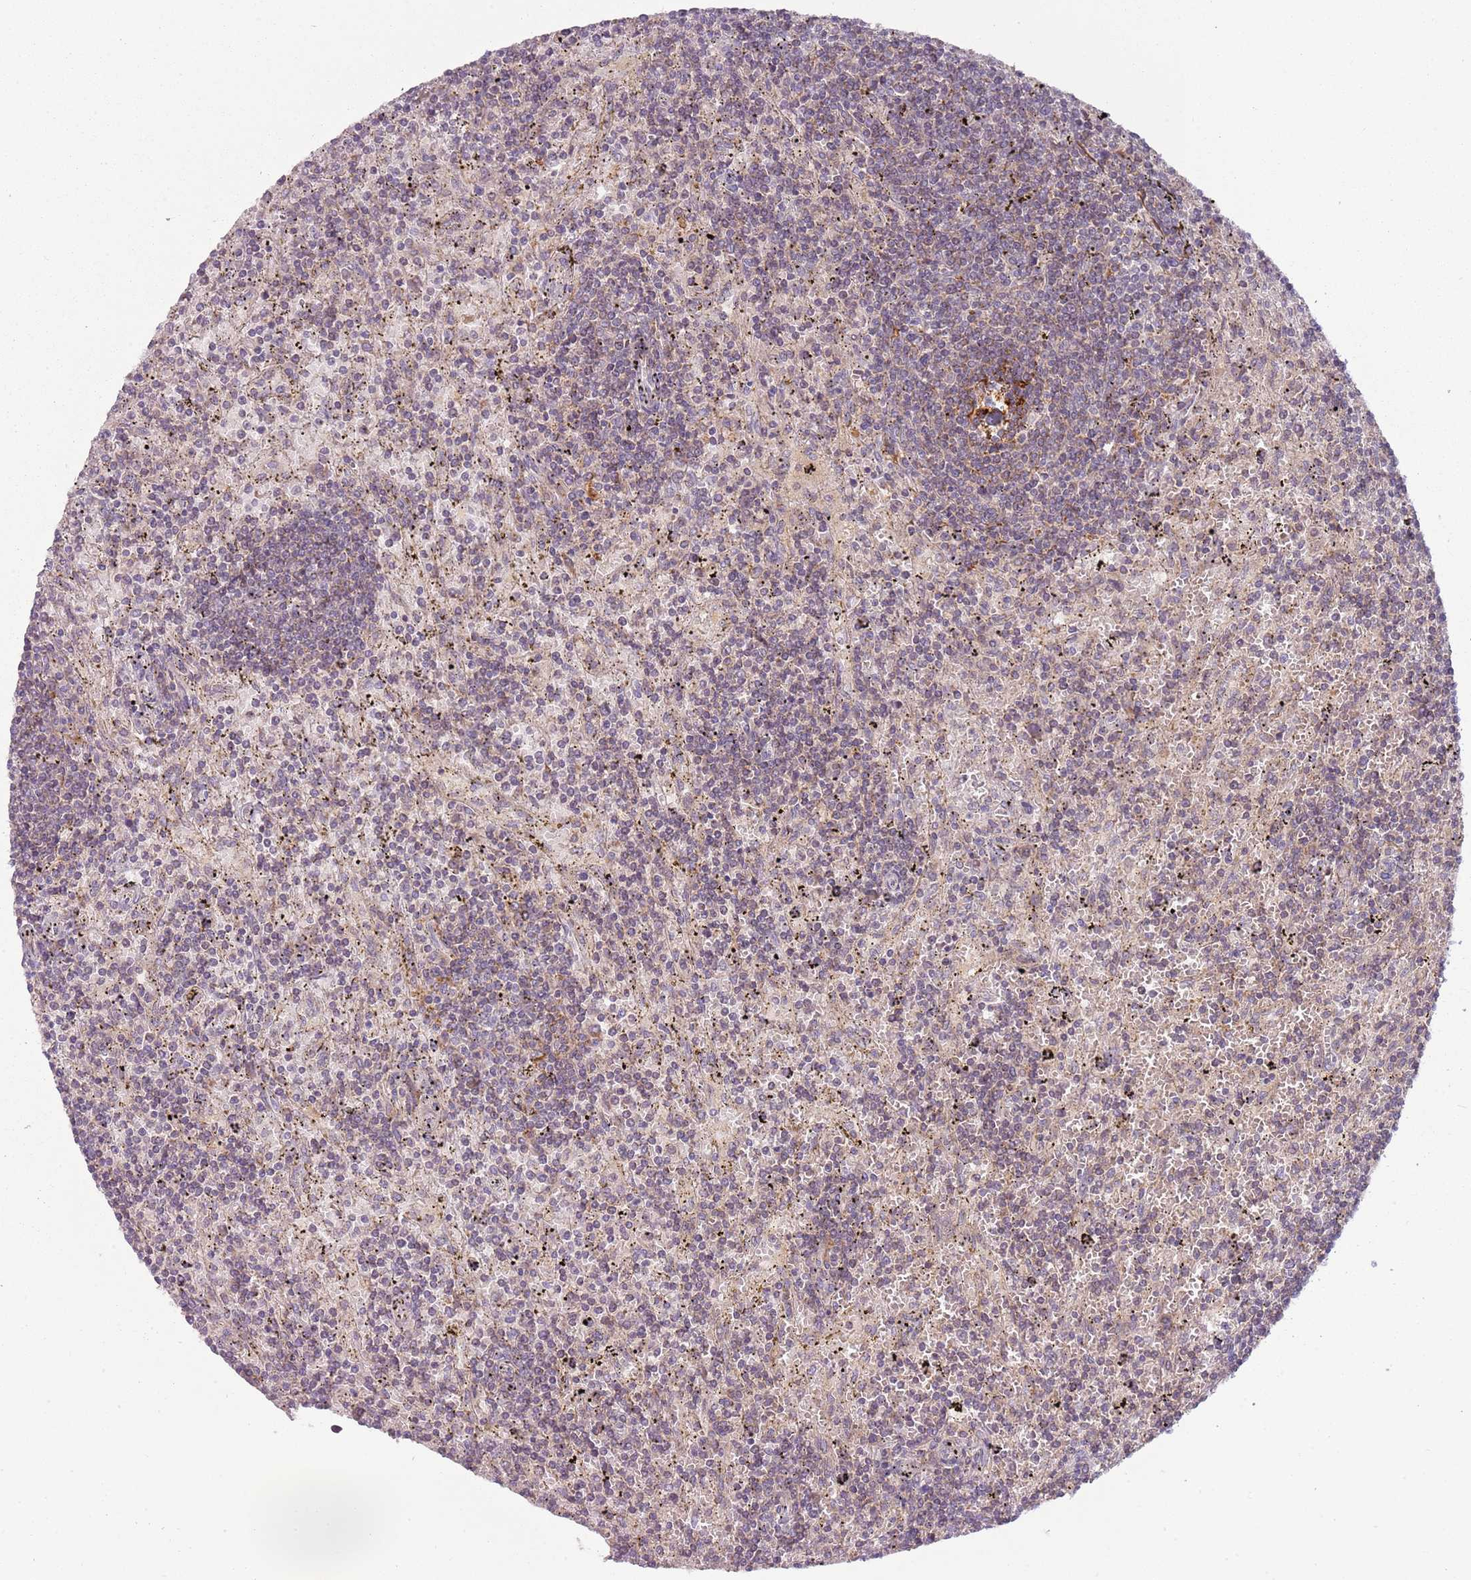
{"staining": {"intensity": "negative", "quantity": "none", "location": "none"}, "tissue": "lymphoma", "cell_type": "Tumor cells", "image_type": "cancer", "snomed": [{"axis": "morphology", "description": "Malignant lymphoma, non-Hodgkin's type, Low grade"}, {"axis": "topography", "description": "Spleen"}], "caption": "This is an immunohistochemistry (IHC) micrograph of human lymphoma. There is no staining in tumor cells.", "gene": "DTD2", "patient": {"sex": "male", "age": 76}}